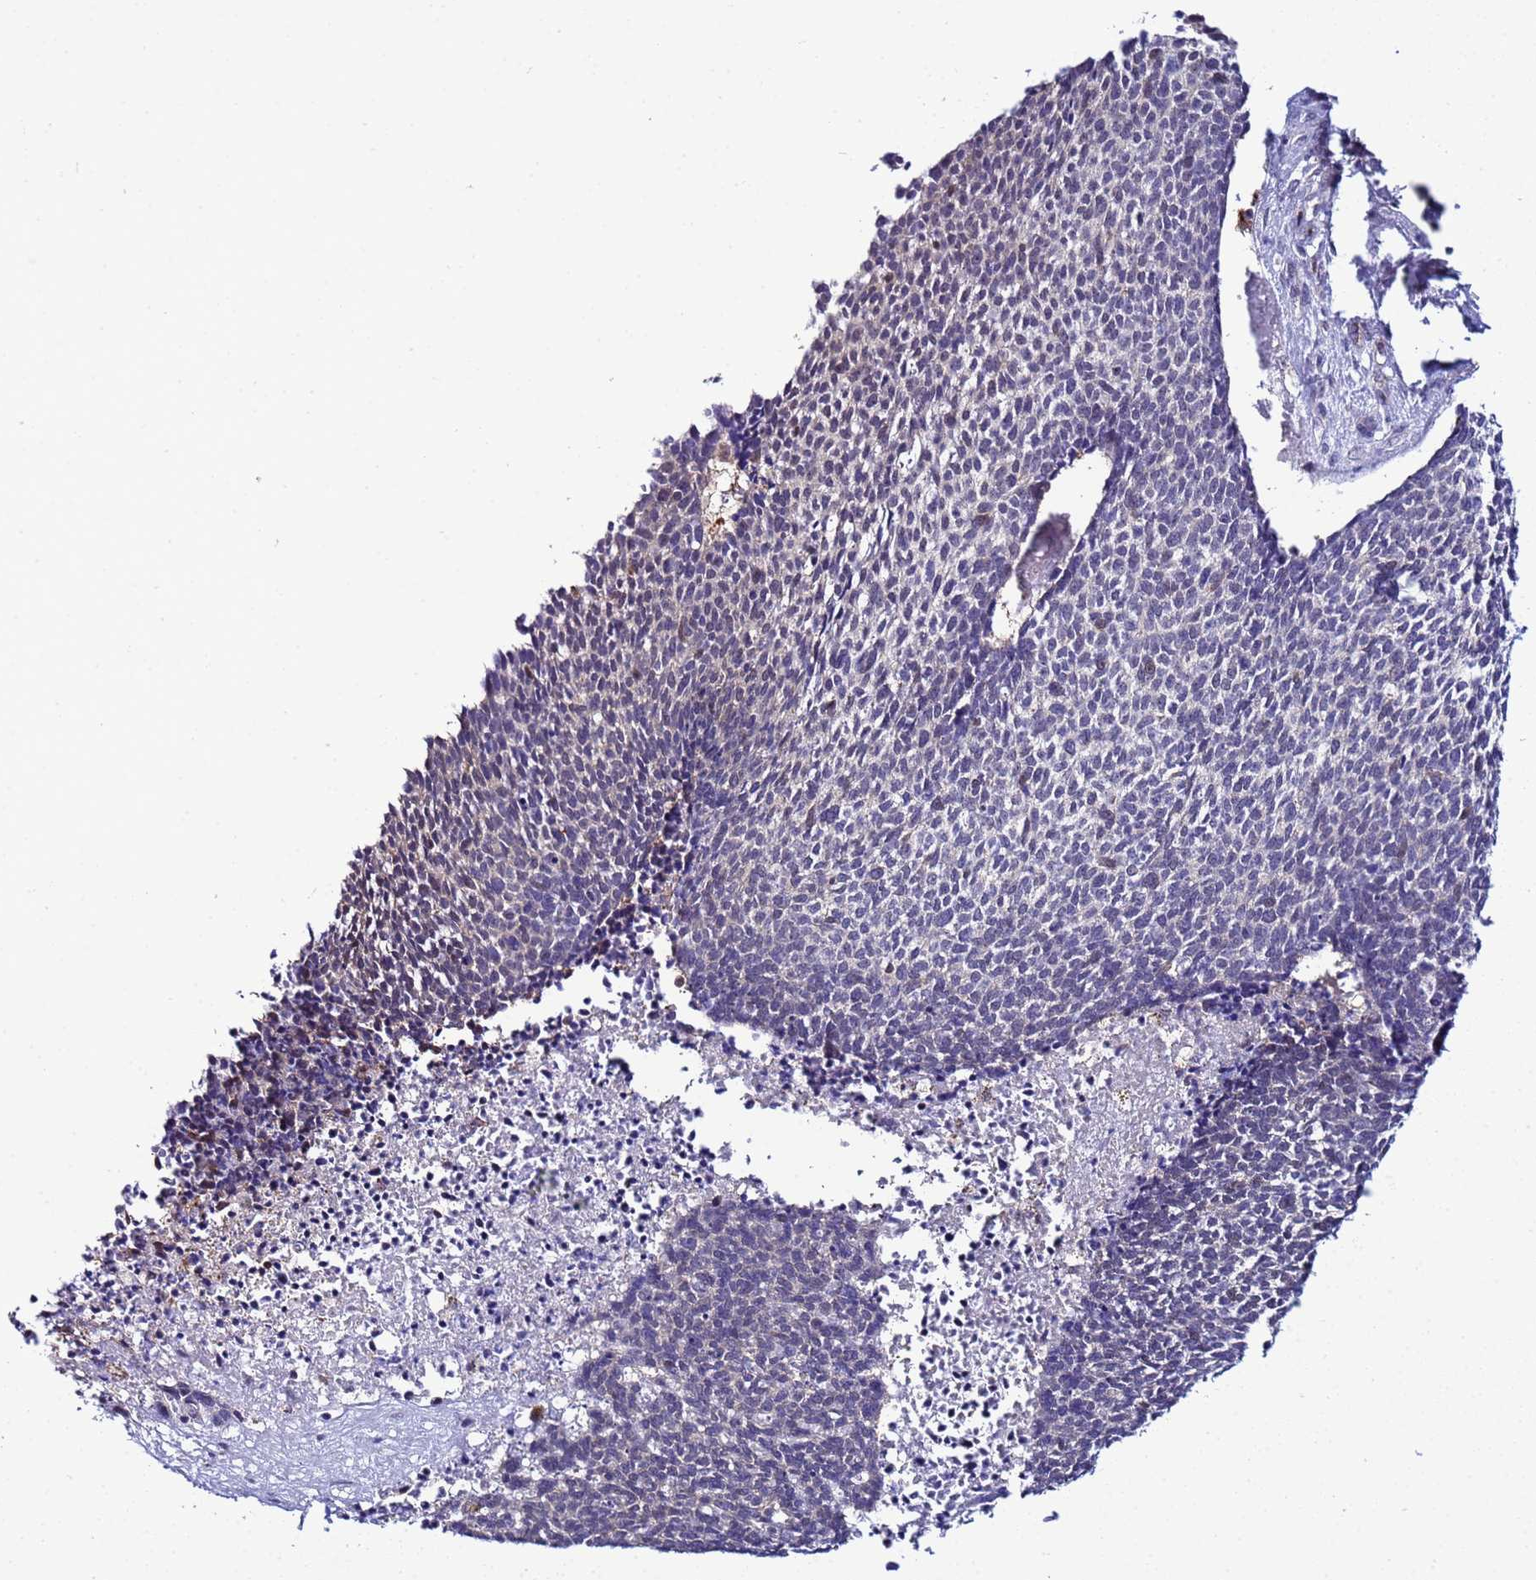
{"staining": {"intensity": "negative", "quantity": "none", "location": "none"}, "tissue": "skin cancer", "cell_type": "Tumor cells", "image_type": "cancer", "snomed": [{"axis": "morphology", "description": "Basal cell carcinoma"}, {"axis": "topography", "description": "Skin"}], "caption": "An image of human basal cell carcinoma (skin) is negative for staining in tumor cells. (DAB immunohistochemistry visualized using brightfield microscopy, high magnification).", "gene": "SLC25A37", "patient": {"sex": "female", "age": 84}}